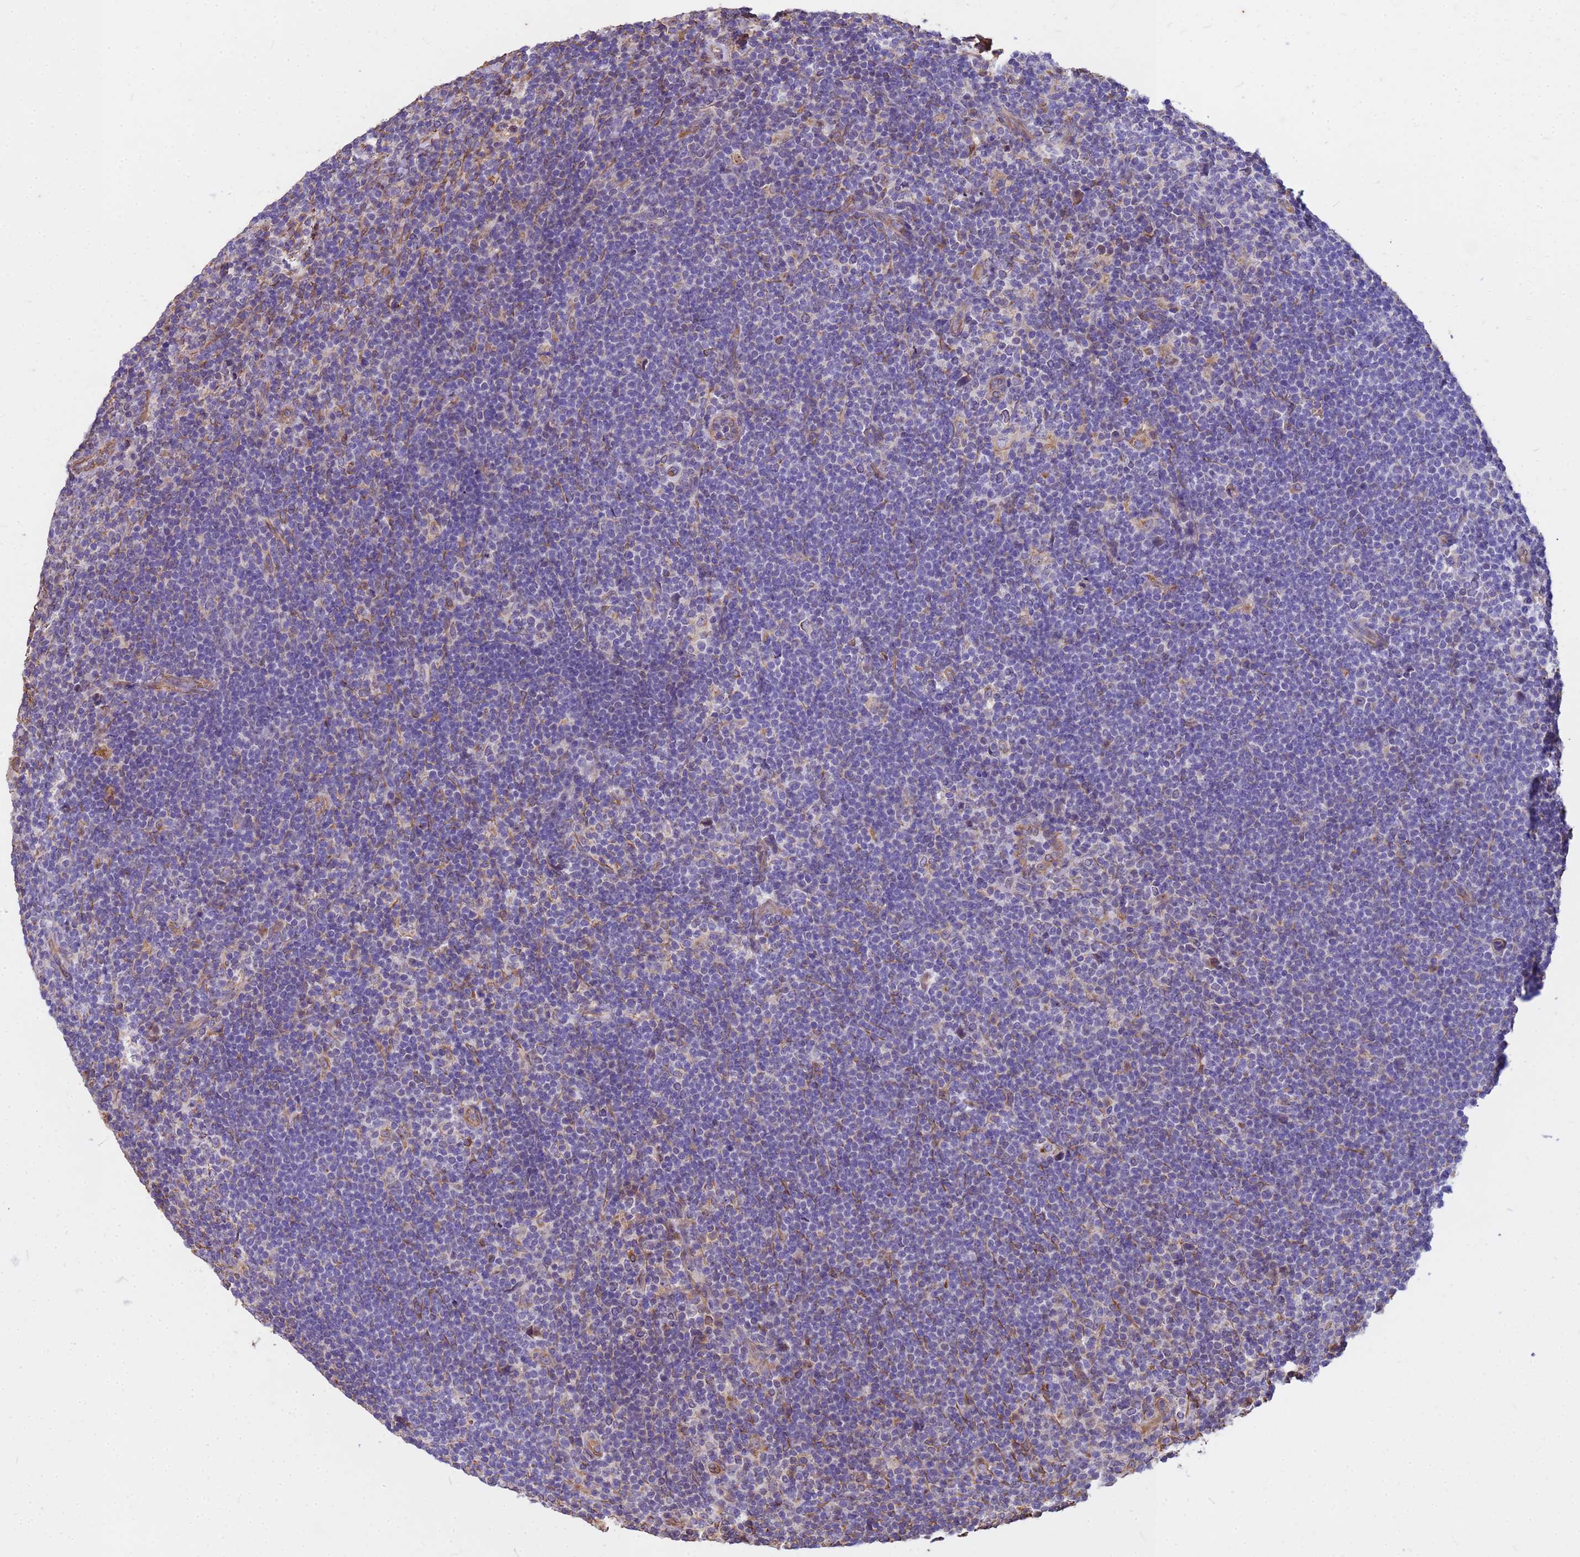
{"staining": {"intensity": "negative", "quantity": "none", "location": "none"}, "tissue": "lymphoma", "cell_type": "Tumor cells", "image_type": "cancer", "snomed": [{"axis": "morphology", "description": "Hodgkin's disease, NOS"}, {"axis": "topography", "description": "Lymph node"}], "caption": "A micrograph of human Hodgkin's disease is negative for staining in tumor cells.", "gene": "TCEAL3", "patient": {"sex": "female", "age": 57}}